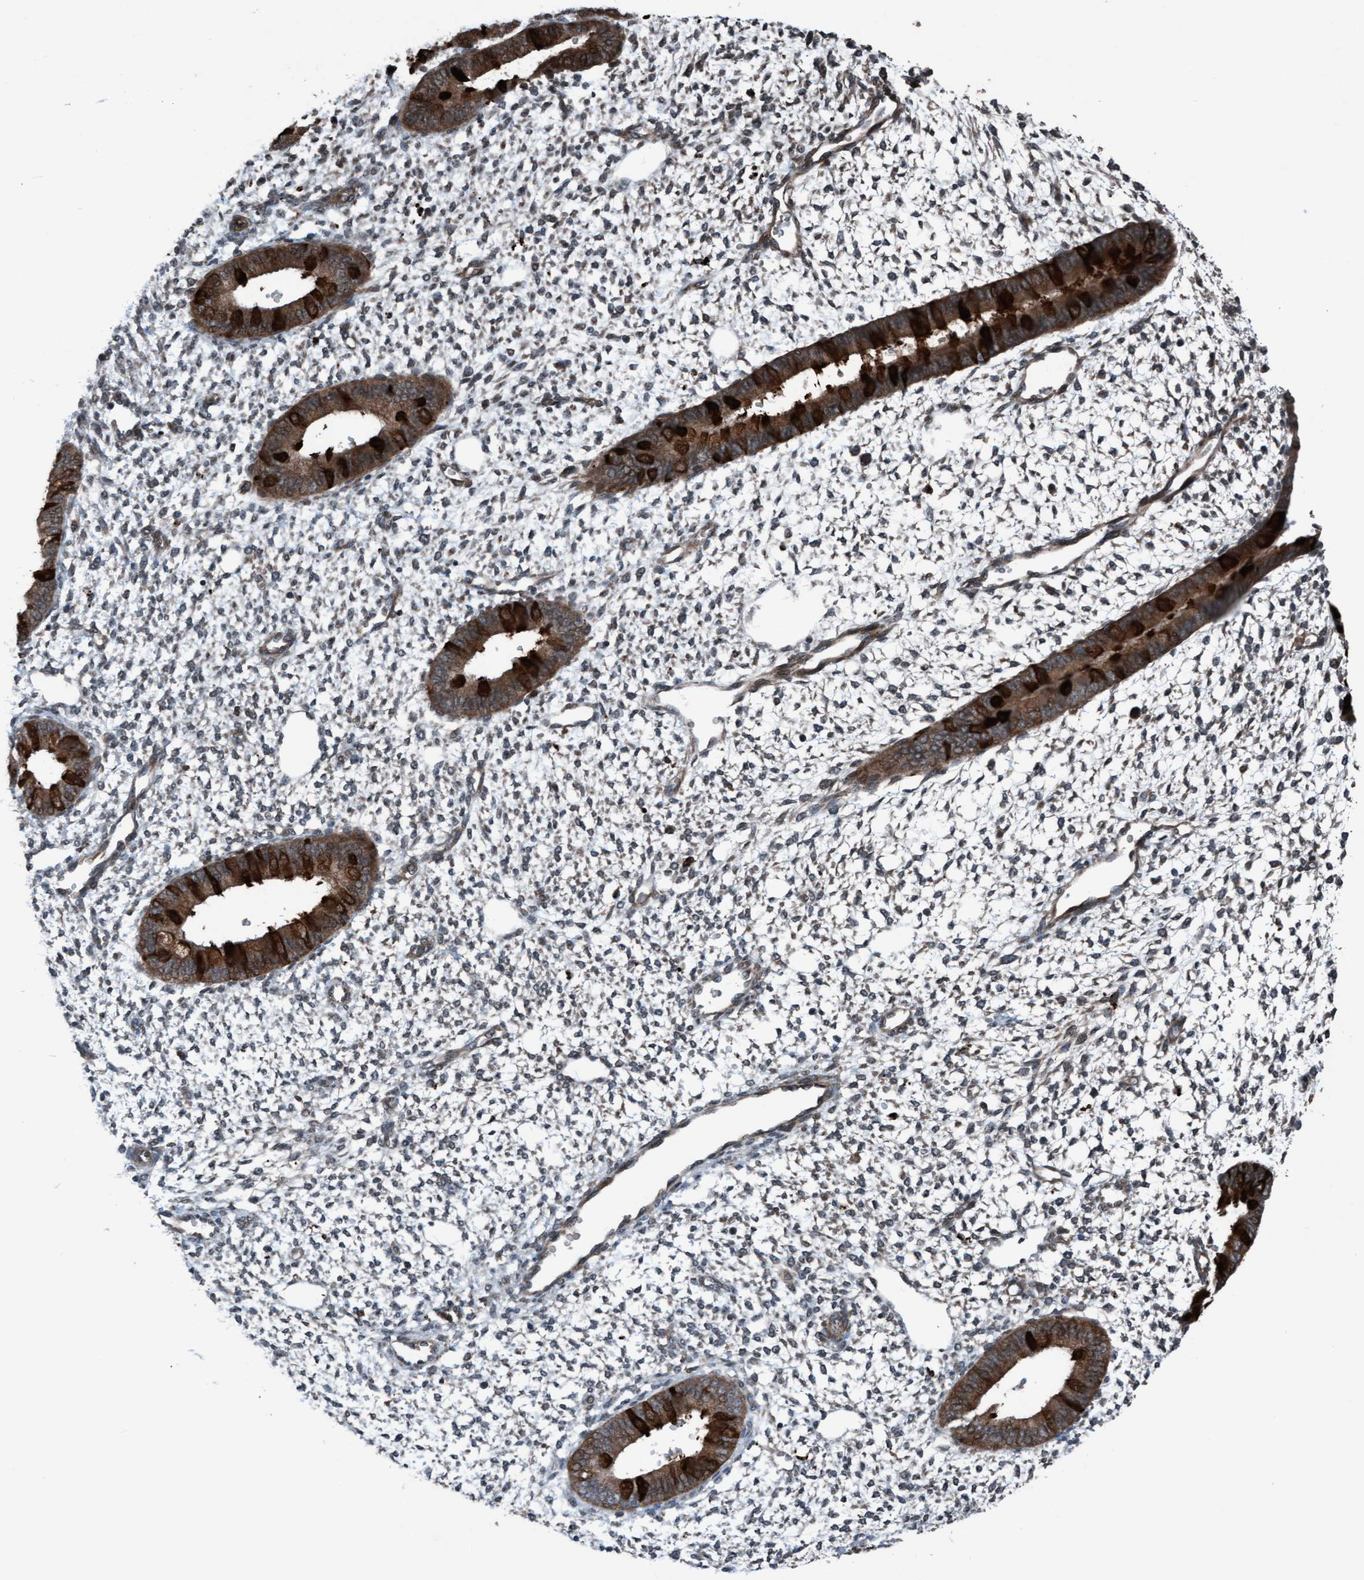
{"staining": {"intensity": "weak", "quantity": "<25%", "location": "cytoplasmic/membranous"}, "tissue": "endometrium", "cell_type": "Cells in endometrial stroma", "image_type": "normal", "snomed": [{"axis": "morphology", "description": "Normal tissue, NOS"}, {"axis": "topography", "description": "Endometrium"}], "caption": "The immunohistochemistry (IHC) image has no significant expression in cells in endometrial stroma of endometrium. (Stains: DAB immunohistochemistry with hematoxylin counter stain, Microscopy: brightfield microscopy at high magnification).", "gene": "PLXNB2", "patient": {"sex": "female", "age": 46}}